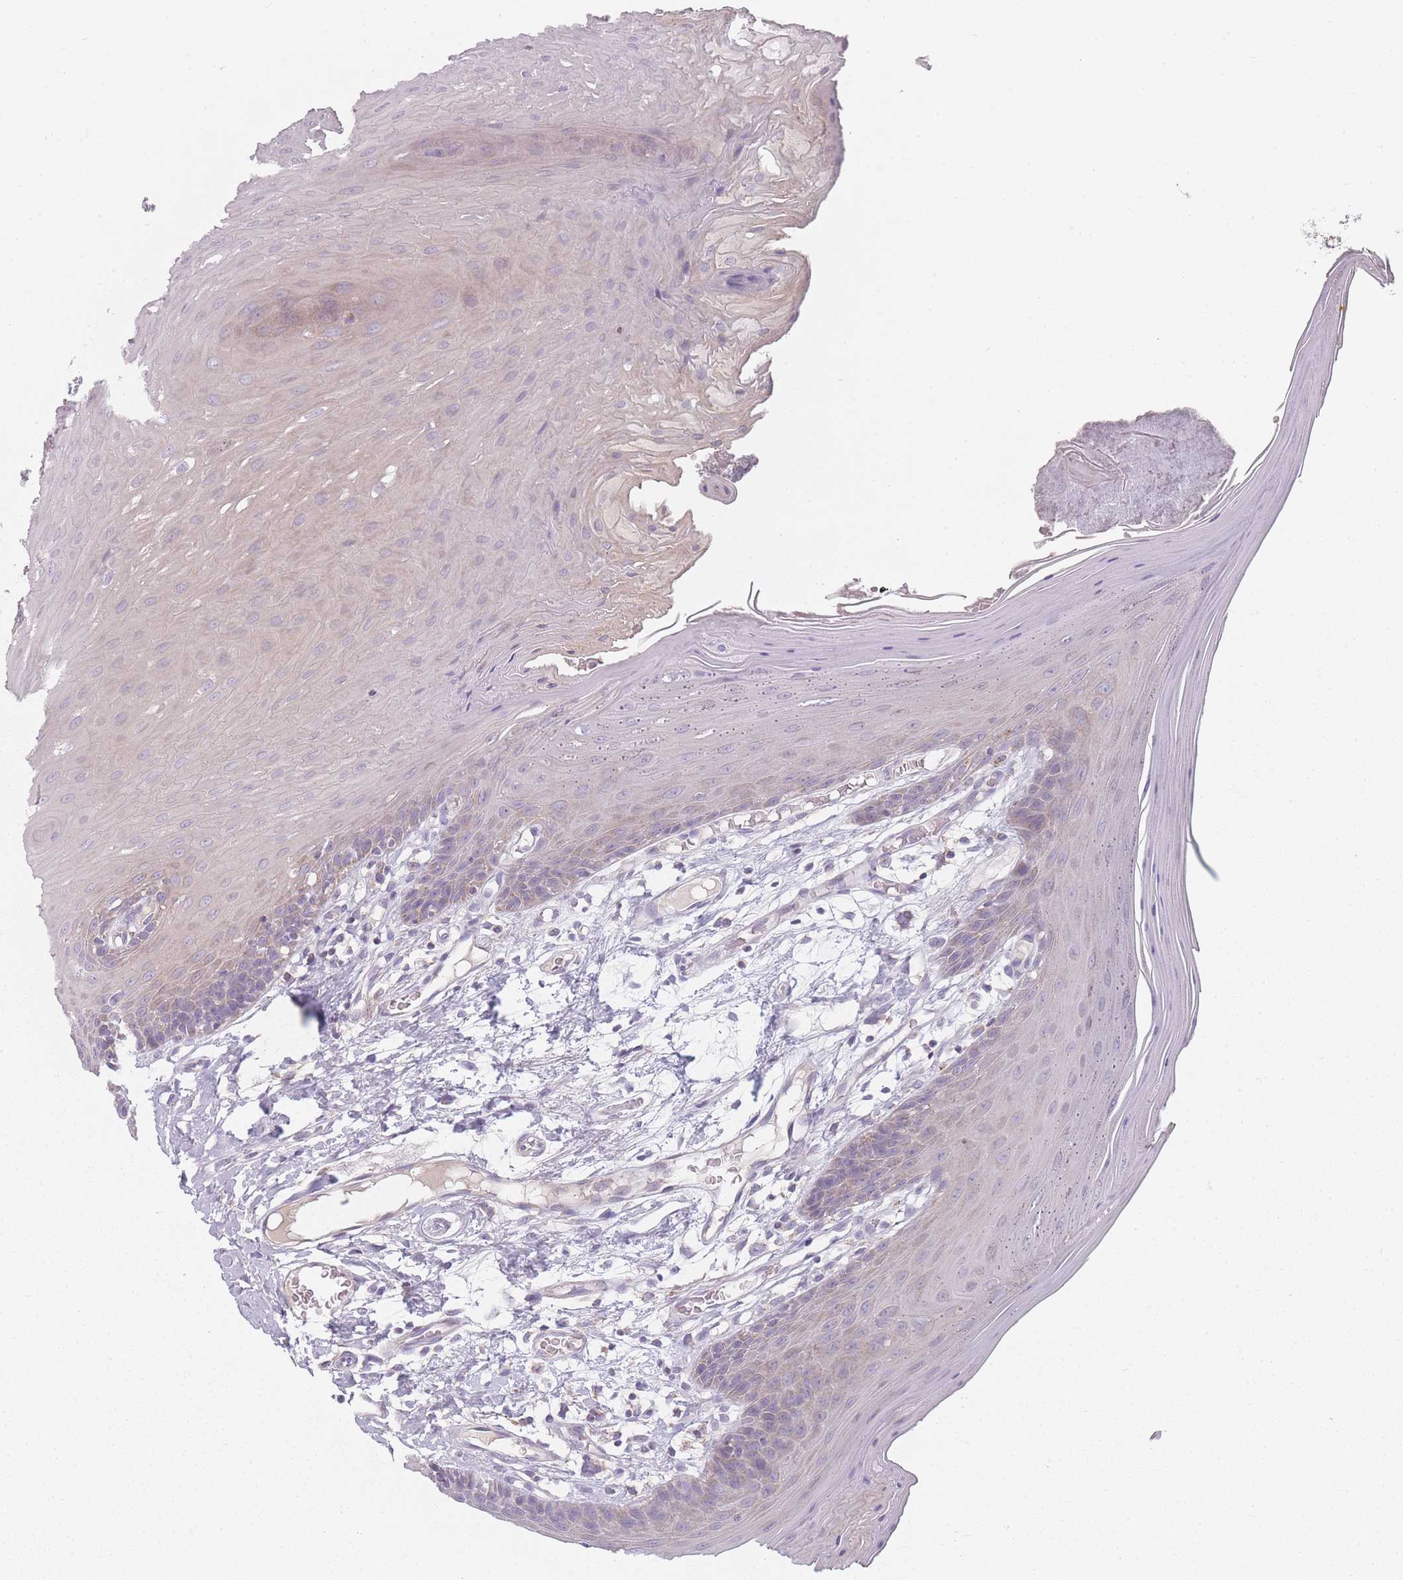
{"staining": {"intensity": "negative", "quantity": "none", "location": "none"}, "tissue": "oral mucosa", "cell_type": "Squamous epithelial cells", "image_type": "normal", "snomed": [{"axis": "morphology", "description": "Normal tissue, NOS"}, {"axis": "morphology", "description": "Squamous cell carcinoma, NOS"}, {"axis": "topography", "description": "Skeletal muscle"}, {"axis": "topography", "description": "Oral tissue"}, {"axis": "topography", "description": "Salivary gland"}, {"axis": "topography", "description": "Head-Neck"}], "caption": "Oral mucosa was stained to show a protein in brown. There is no significant staining in squamous epithelial cells. Brightfield microscopy of immunohistochemistry (IHC) stained with DAB (brown) and hematoxylin (blue), captured at high magnification.", "gene": "PEX11B", "patient": {"sex": "male", "age": 54}}